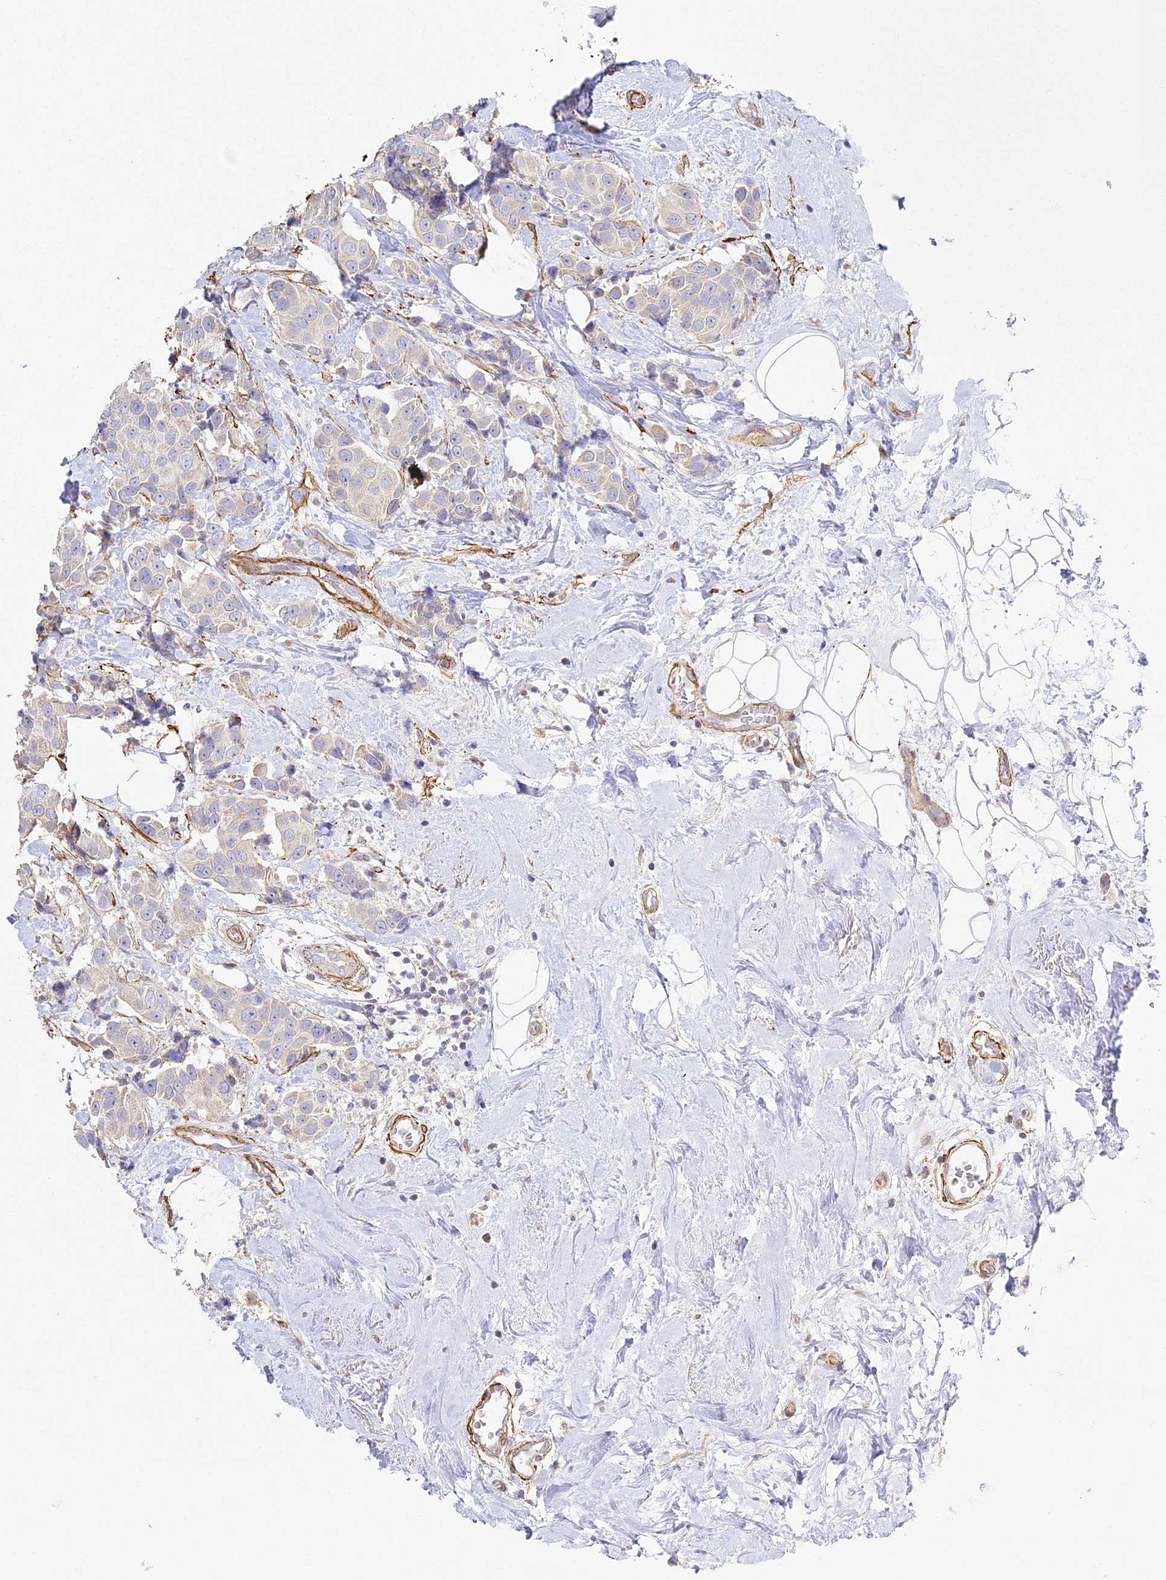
{"staining": {"intensity": "negative", "quantity": "none", "location": "none"}, "tissue": "breast cancer", "cell_type": "Tumor cells", "image_type": "cancer", "snomed": [{"axis": "morphology", "description": "Normal tissue, NOS"}, {"axis": "morphology", "description": "Duct carcinoma"}, {"axis": "topography", "description": "Breast"}], "caption": "Image shows no significant protein expression in tumor cells of breast cancer (intraductal carcinoma). (DAB immunohistochemistry visualized using brightfield microscopy, high magnification).", "gene": "MED28", "patient": {"sex": "female", "age": 39}}